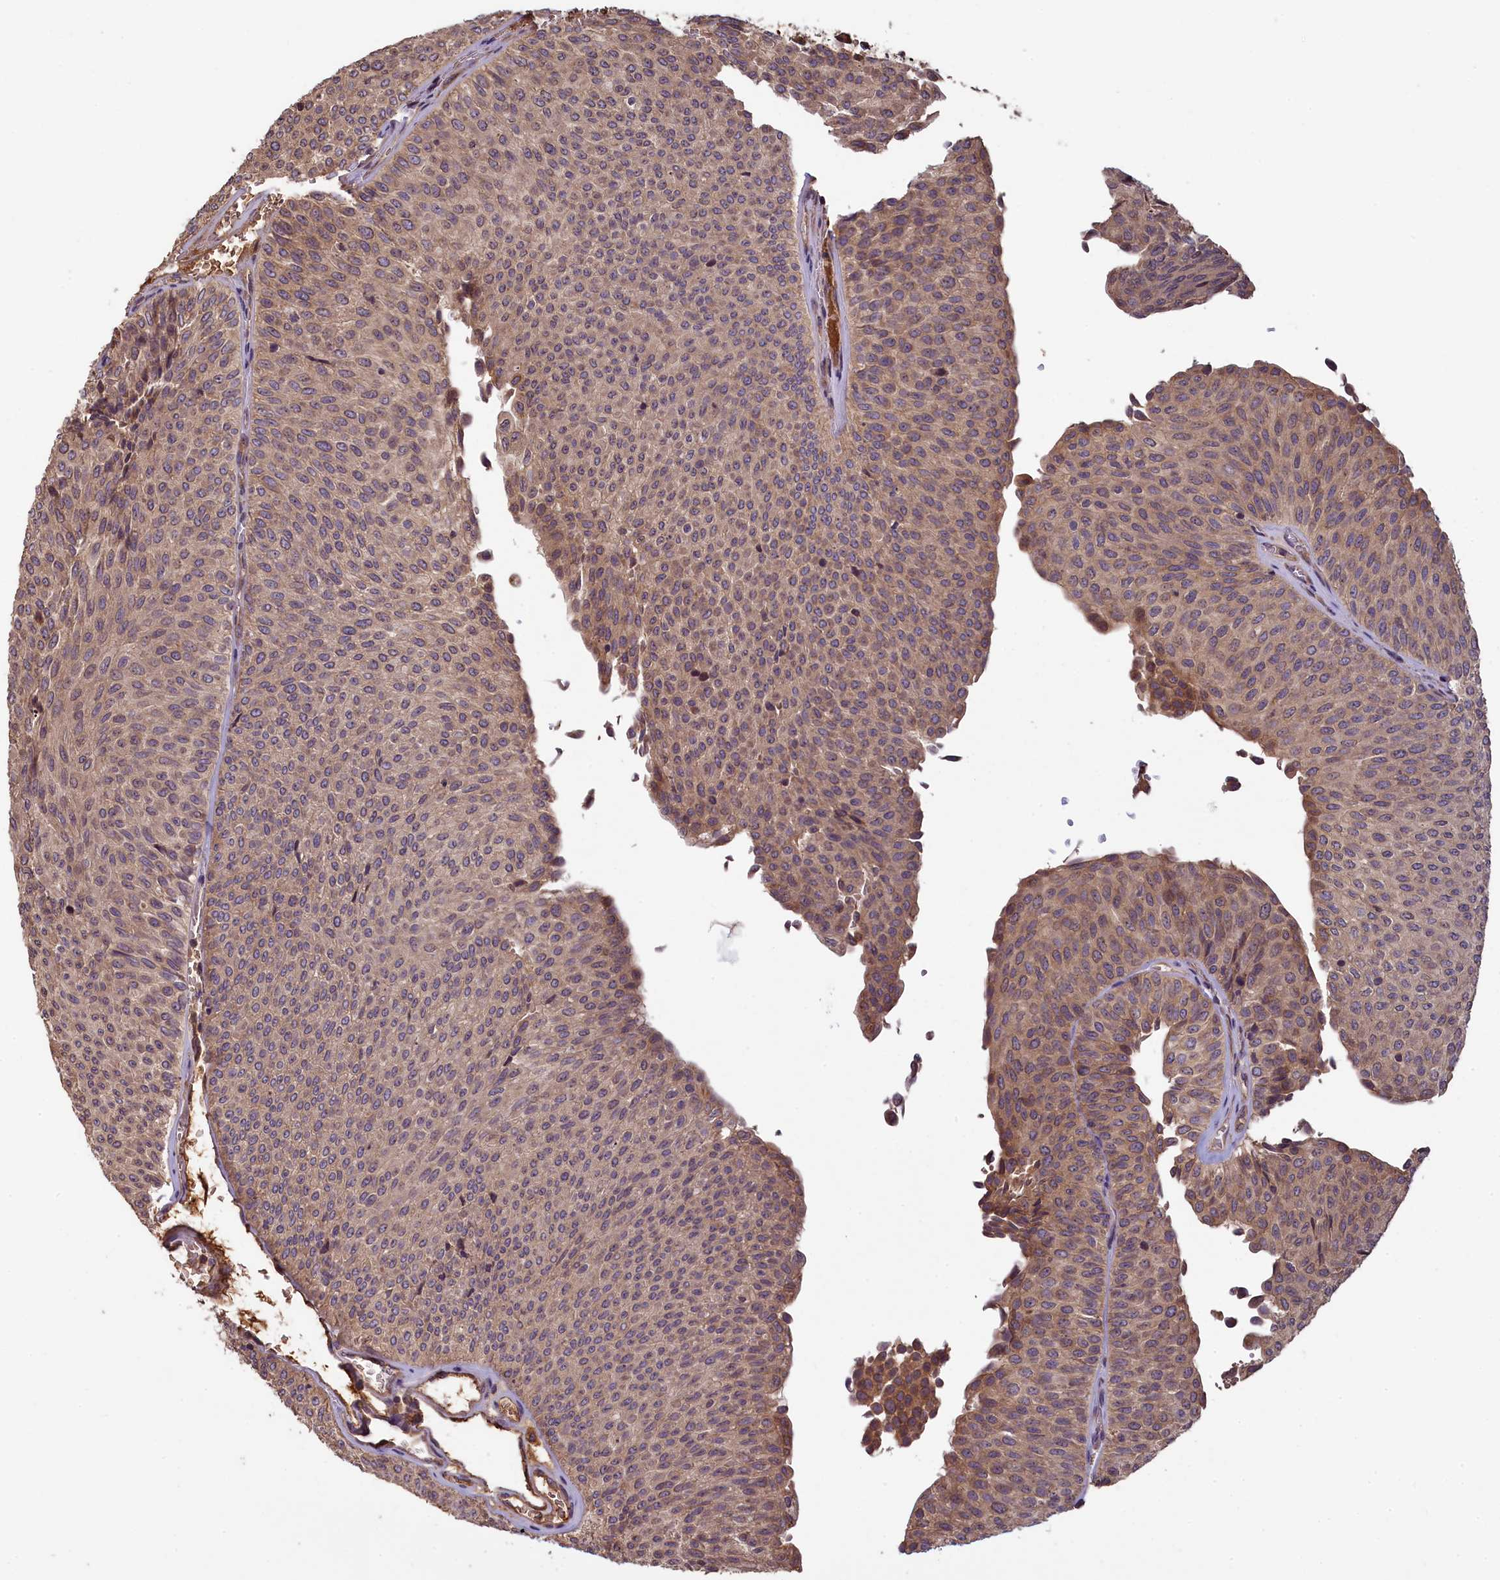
{"staining": {"intensity": "moderate", "quantity": "25%-75%", "location": "cytoplasmic/membranous,nuclear"}, "tissue": "urothelial cancer", "cell_type": "Tumor cells", "image_type": "cancer", "snomed": [{"axis": "morphology", "description": "Urothelial carcinoma, Low grade"}, {"axis": "topography", "description": "Urinary bladder"}], "caption": "DAB immunohistochemical staining of human urothelial cancer exhibits moderate cytoplasmic/membranous and nuclear protein staining in approximately 25%-75% of tumor cells. Immunohistochemistry (ihc) stains the protein of interest in brown and the nuclei are stained blue.", "gene": "NUDT6", "patient": {"sex": "male", "age": 78}}